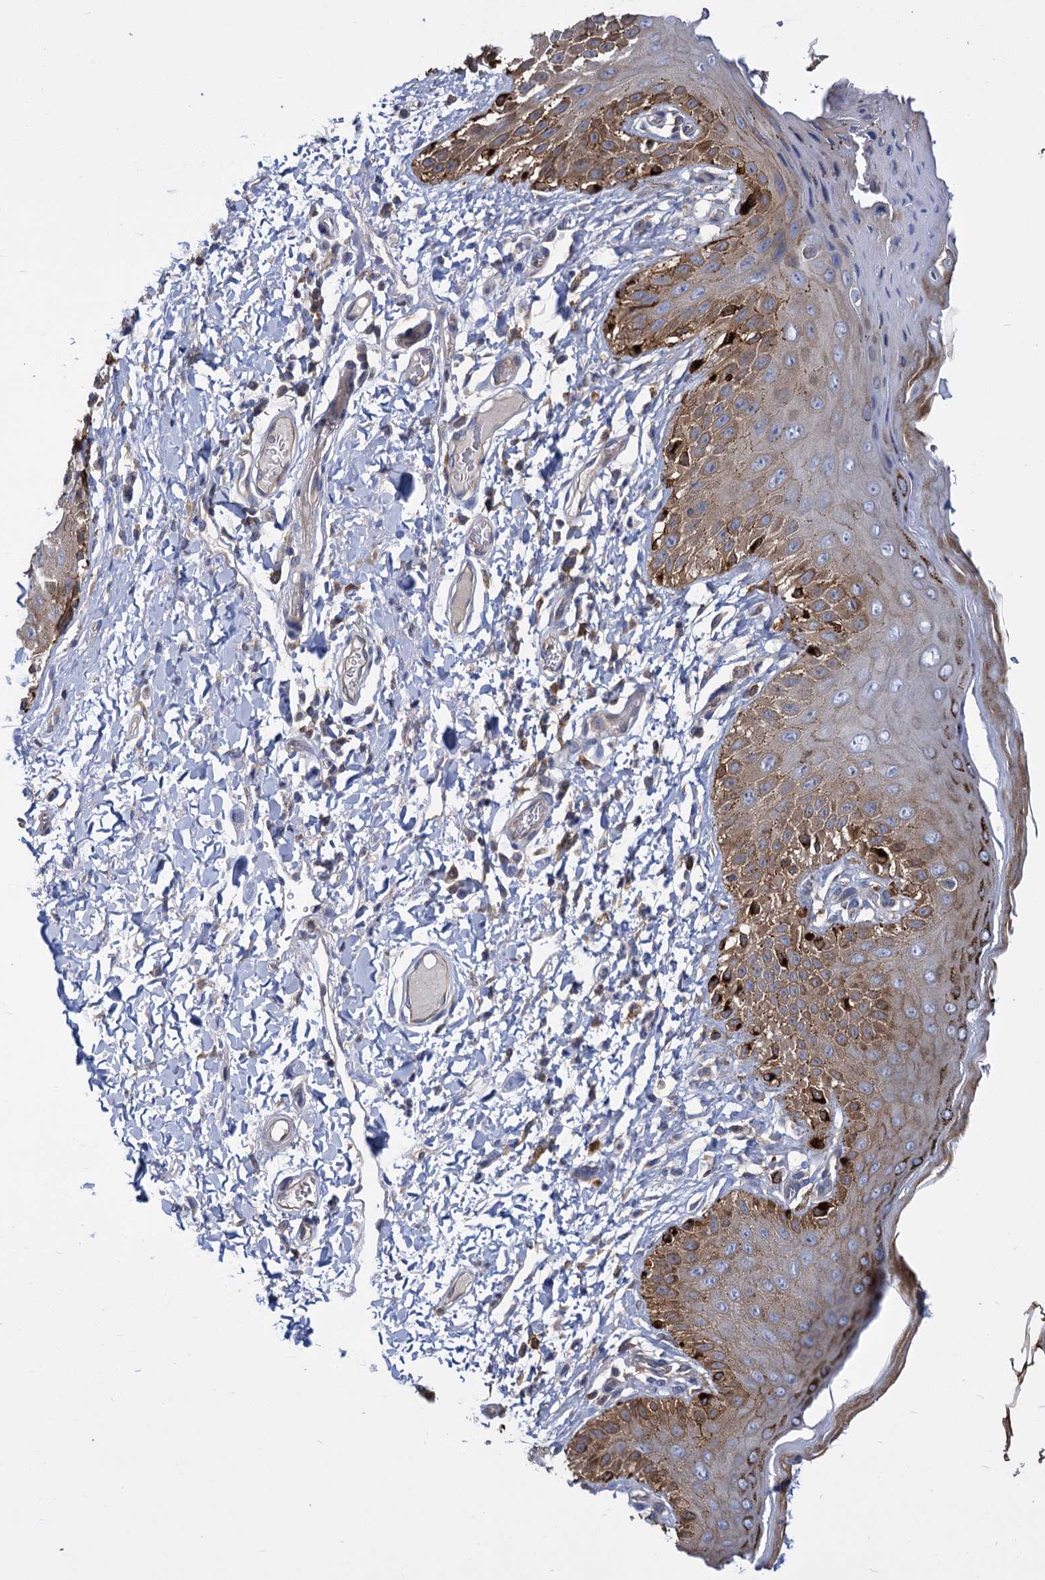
{"staining": {"intensity": "strong", "quantity": "25%-75%", "location": "cytoplasmic/membranous"}, "tissue": "skin", "cell_type": "Epidermal cells", "image_type": "normal", "snomed": [{"axis": "morphology", "description": "Normal tissue, NOS"}, {"axis": "topography", "description": "Anal"}], "caption": "Immunohistochemistry (IHC) image of normal human skin stained for a protein (brown), which shows high levels of strong cytoplasmic/membranous staining in approximately 25%-75% of epidermal cells.", "gene": "GCLC", "patient": {"sex": "male", "age": 44}}